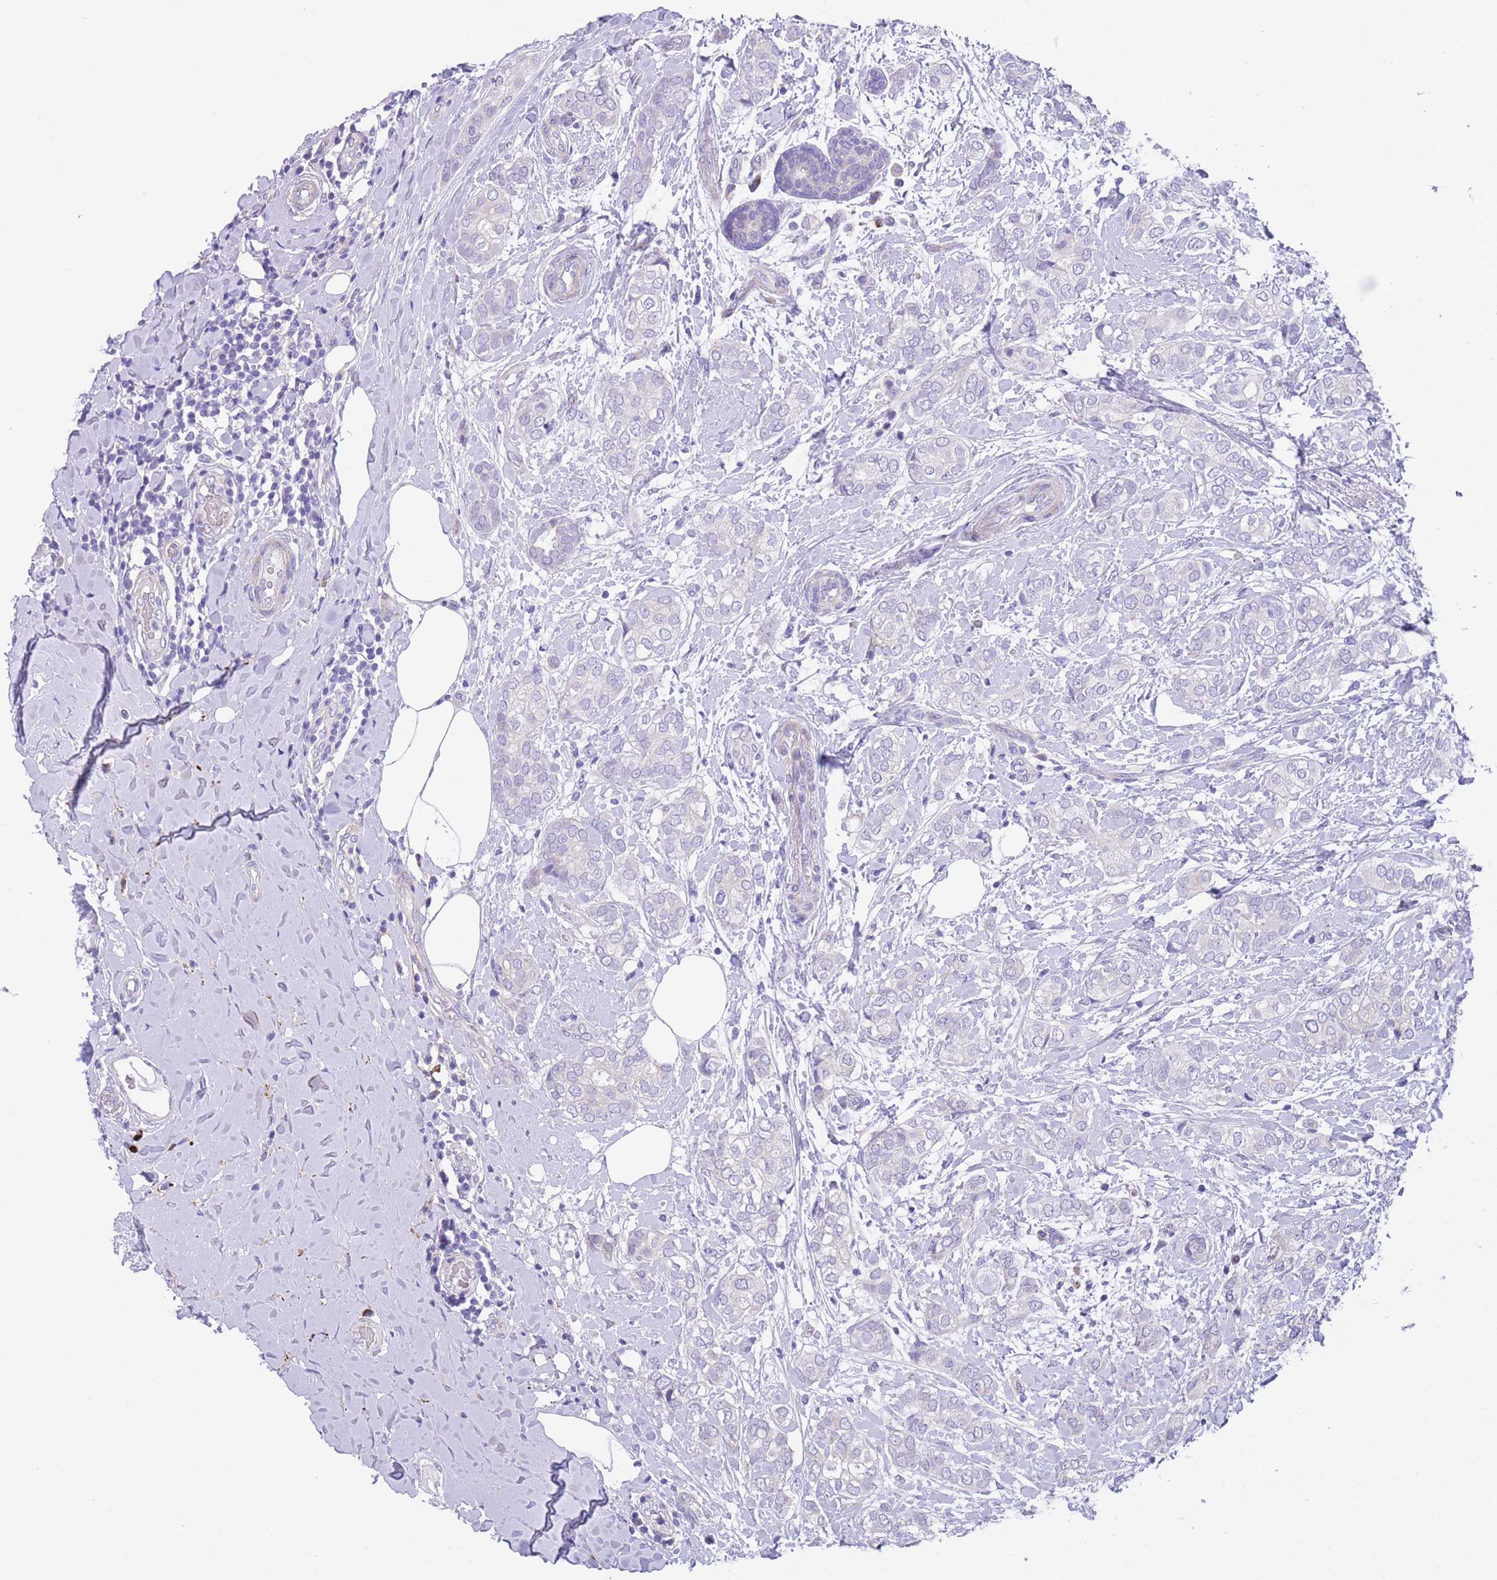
{"staining": {"intensity": "negative", "quantity": "none", "location": "none"}, "tissue": "breast cancer", "cell_type": "Tumor cells", "image_type": "cancer", "snomed": [{"axis": "morphology", "description": "Duct carcinoma"}, {"axis": "topography", "description": "Breast"}], "caption": "This photomicrograph is of breast invasive ductal carcinoma stained with immunohistochemistry (IHC) to label a protein in brown with the nuclei are counter-stained blue. There is no expression in tumor cells.", "gene": "QTRT1", "patient": {"sex": "female", "age": 73}}